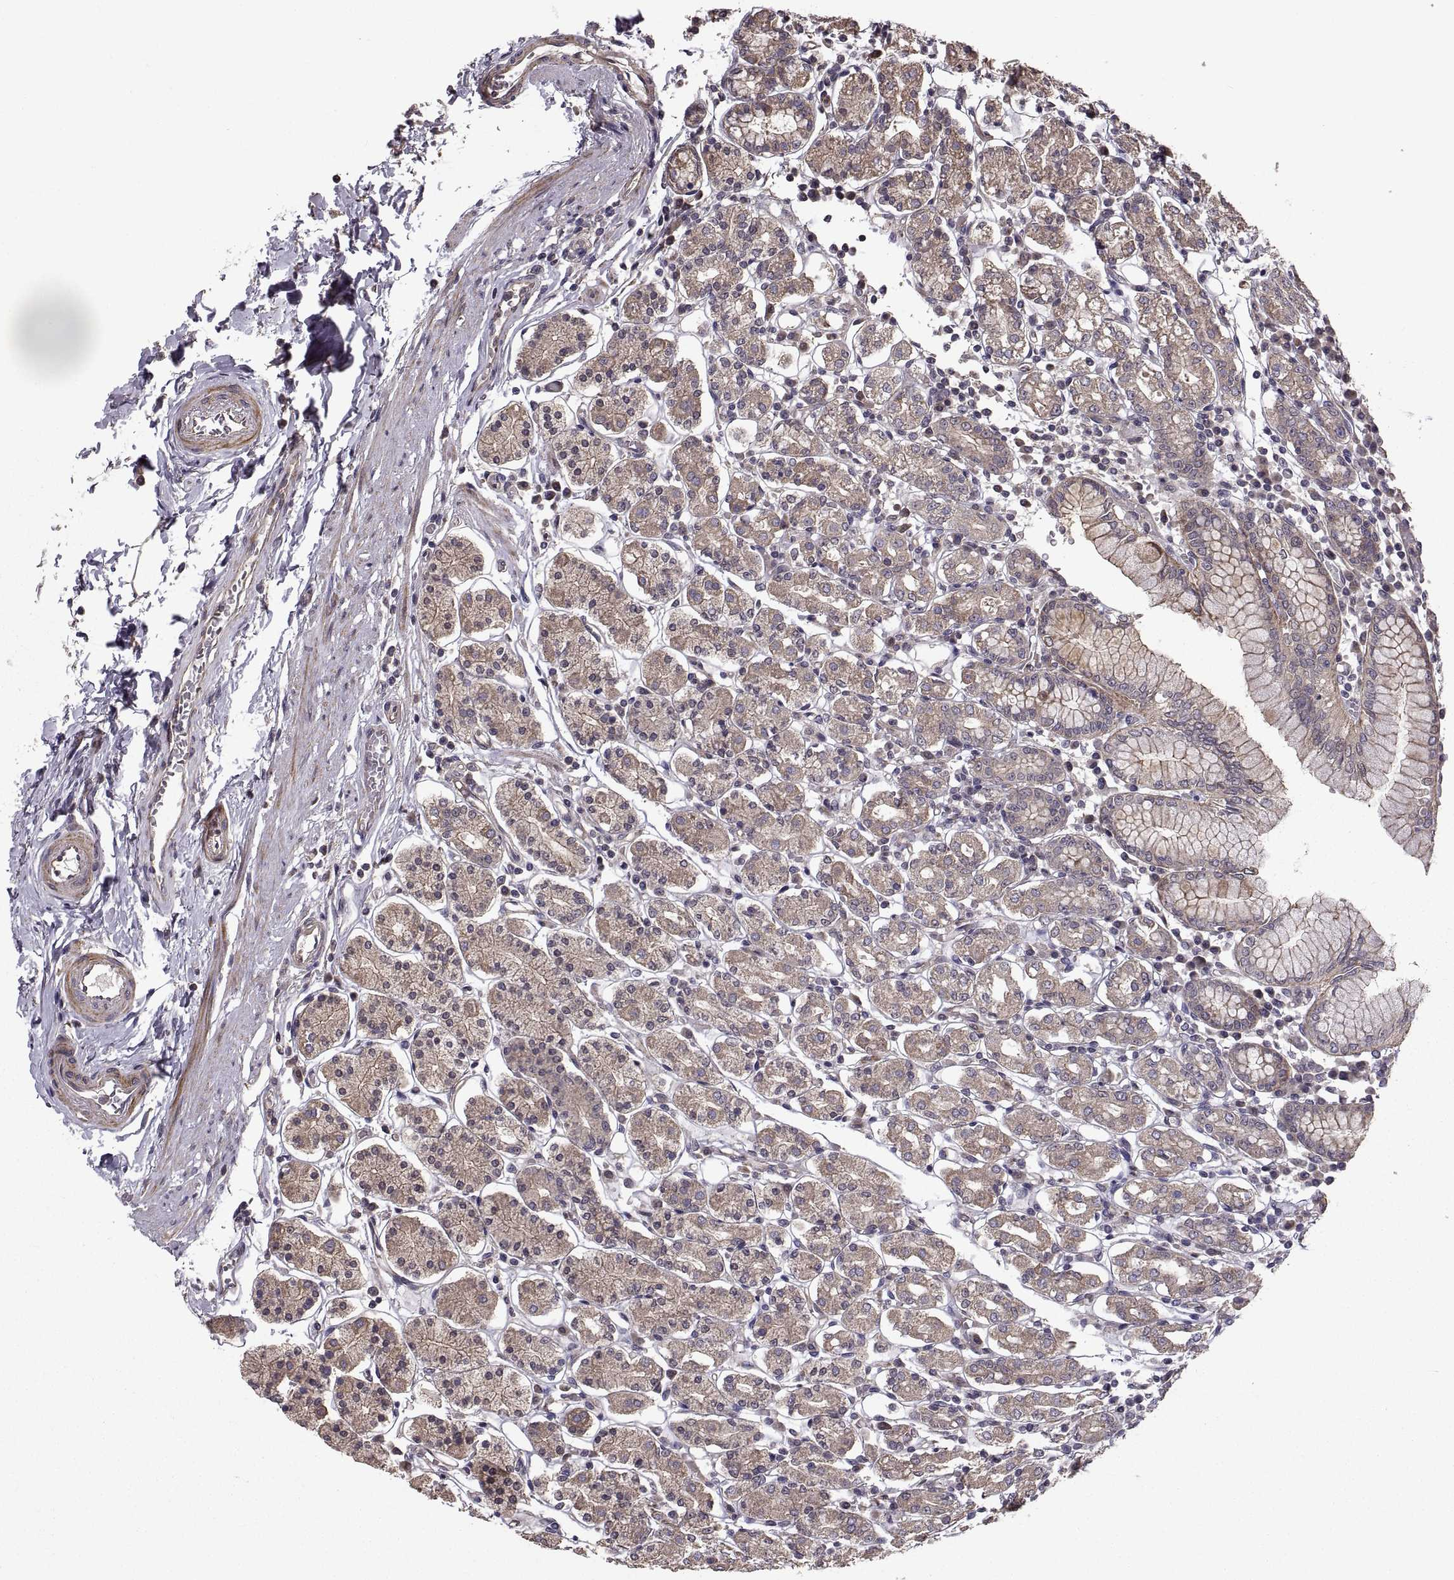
{"staining": {"intensity": "moderate", "quantity": ">75%", "location": "cytoplasmic/membranous"}, "tissue": "stomach", "cell_type": "Glandular cells", "image_type": "normal", "snomed": [{"axis": "morphology", "description": "Normal tissue, NOS"}, {"axis": "topography", "description": "Stomach, upper"}, {"axis": "topography", "description": "Stomach"}], "caption": "Stomach stained with DAB immunohistochemistry (IHC) reveals medium levels of moderate cytoplasmic/membranous staining in about >75% of glandular cells.", "gene": "PMM2", "patient": {"sex": "male", "age": 62}}